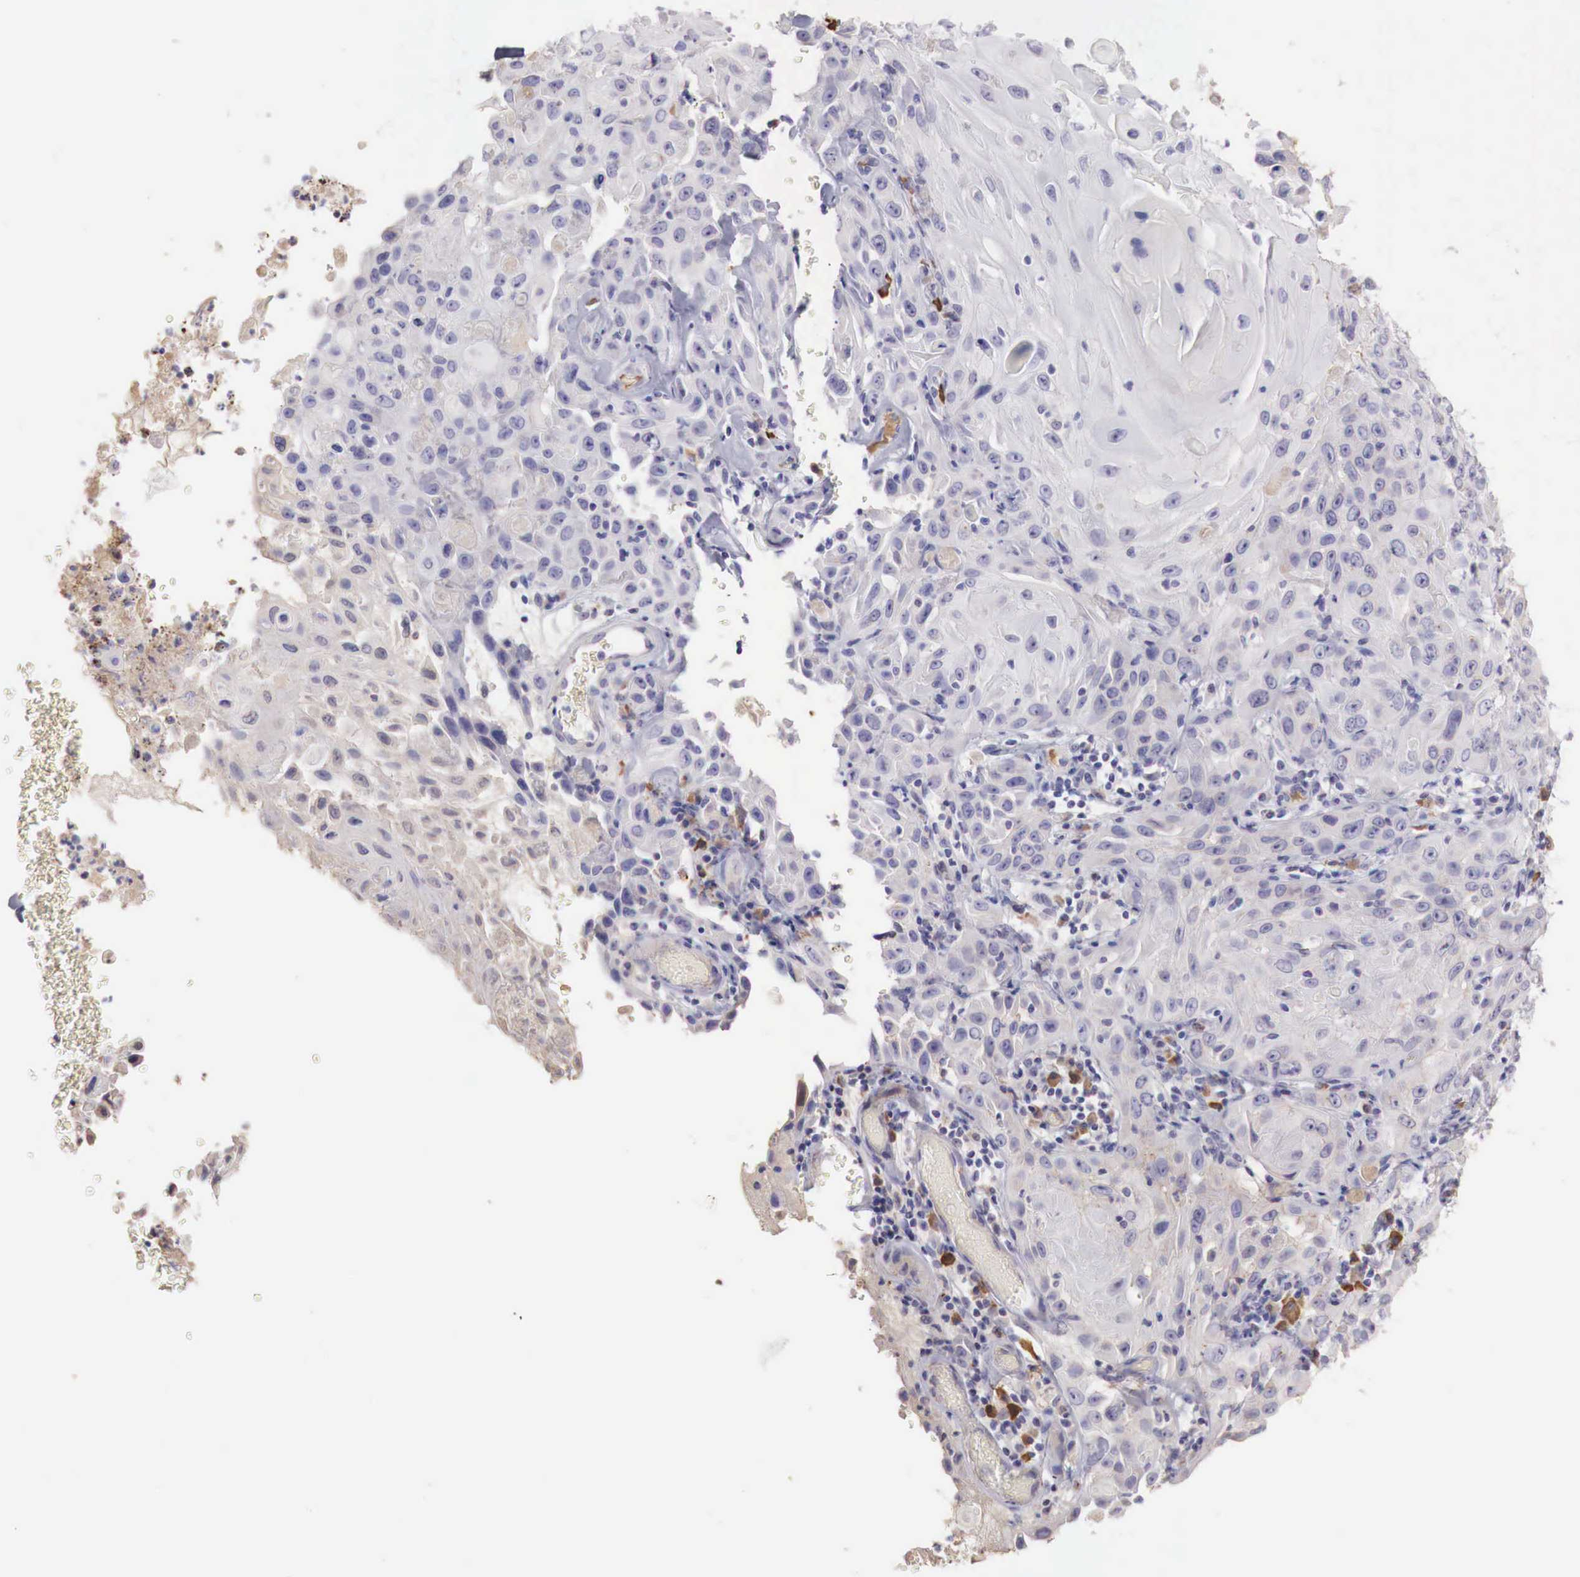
{"staining": {"intensity": "weak", "quantity": "25%-75%", "location": "cytoplasmic/membranous"}, "tissue": "skin cancer", "cell_type": "Tumor cells", "image_type": "cancer", "snomed": [{"axis": "morphology", "description": "Squamous cell carcinoma, NOS"}, {"axis": "topography", "description": "Skin"}], "caption": "Protein staining displays weak cytoplasmic/membranous expression in approximately 25%-75% of tumor cells in skin squamous cell carcinoma.", "gene": "XPNPEP2", "patient": {"sex": "male", "age": 84}}